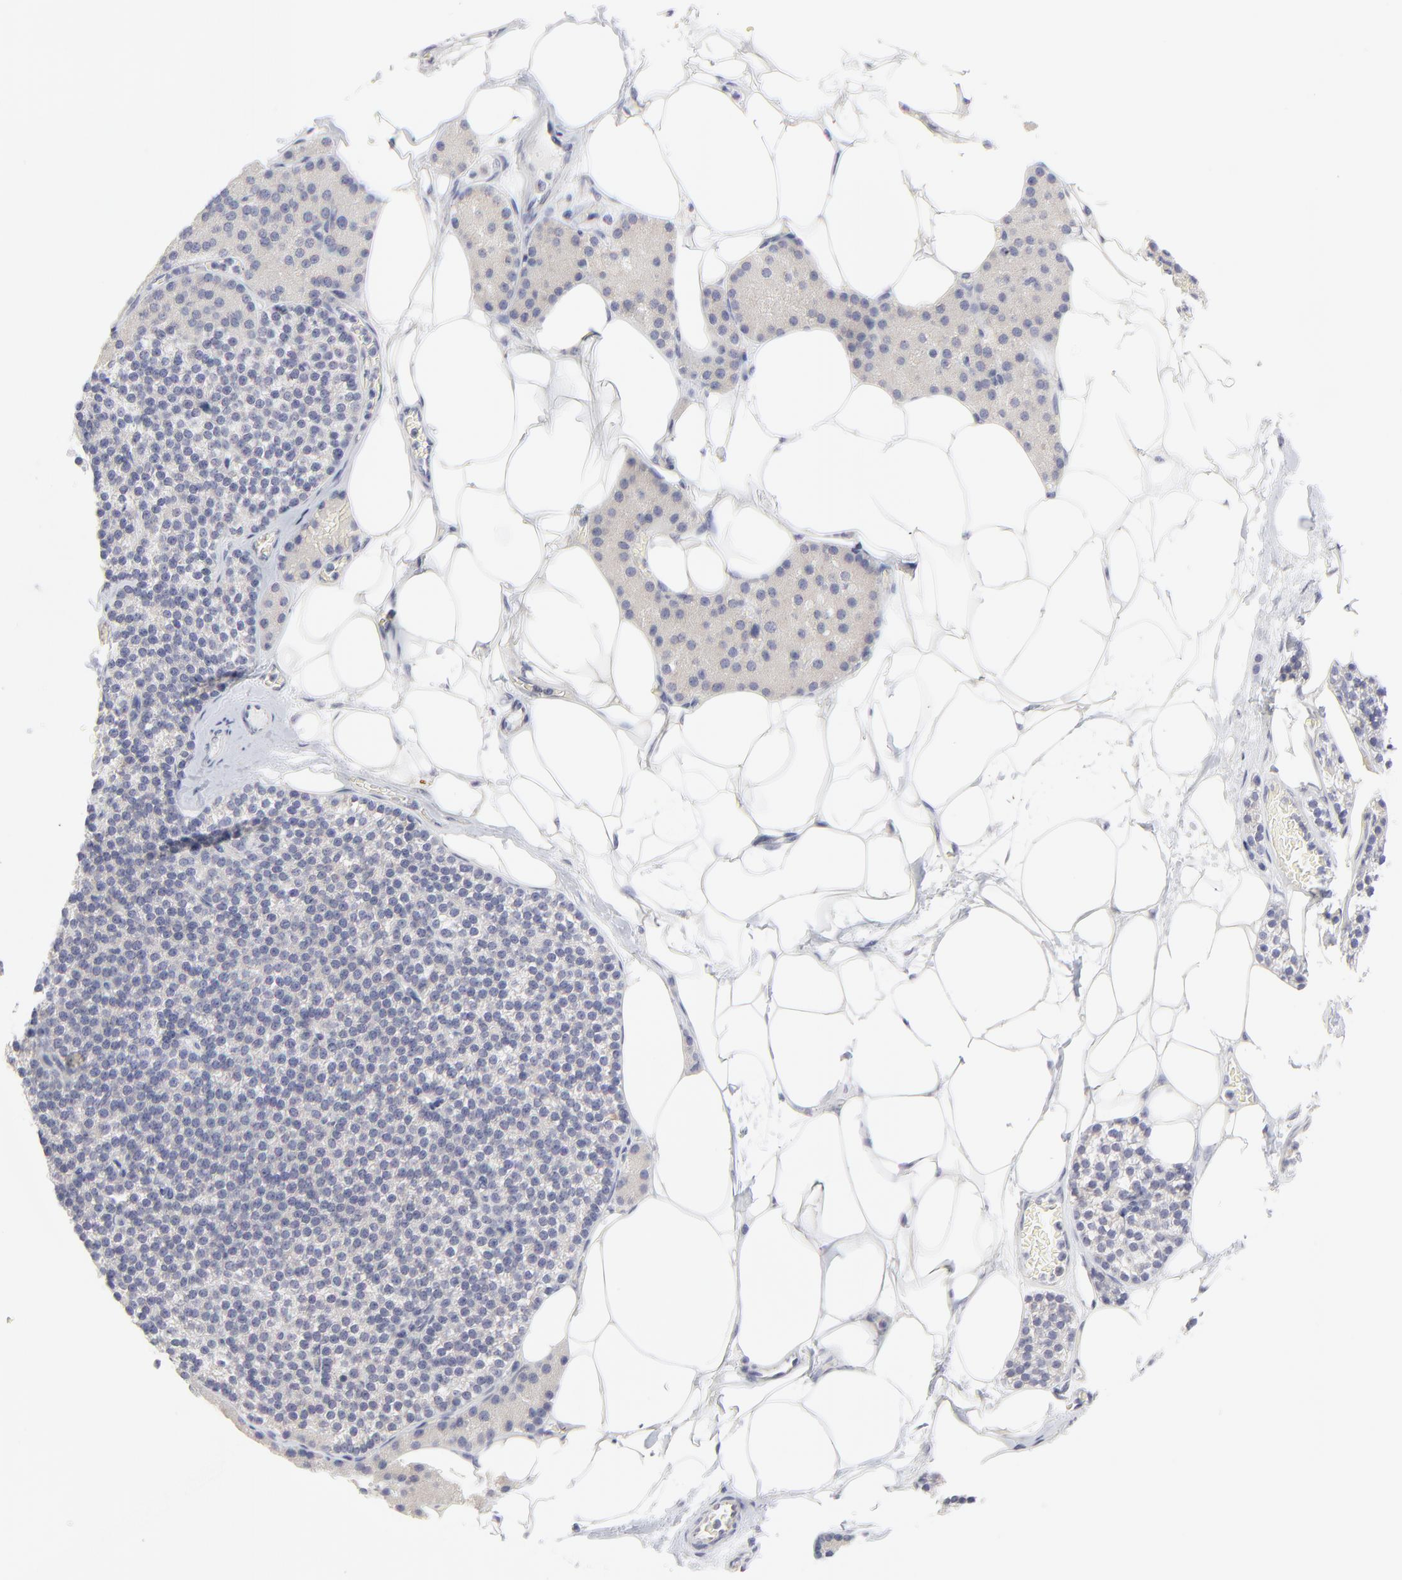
{"staining": {"intensity": "negative", "quantity": "none", "location": "none"}, "tissue": "skeletal muscle", "cell_type": "Myocytes", "image_type": "normal", "snomed": [{"axis": "morphology", "description": "Normal tissue, NOS"}, {"axis": "topography", "description": "Skeletal muscle"}, {"axis": "topography", "description": "Parathyroid gland"}], "caption": "Myocytes show no significant protein positivity in benign skeletal muscle. (DAB immunohistochemistry (IHC), high magnification).", "gene": "TRIM22", "patient": {"sex": "female", "age": 37}}